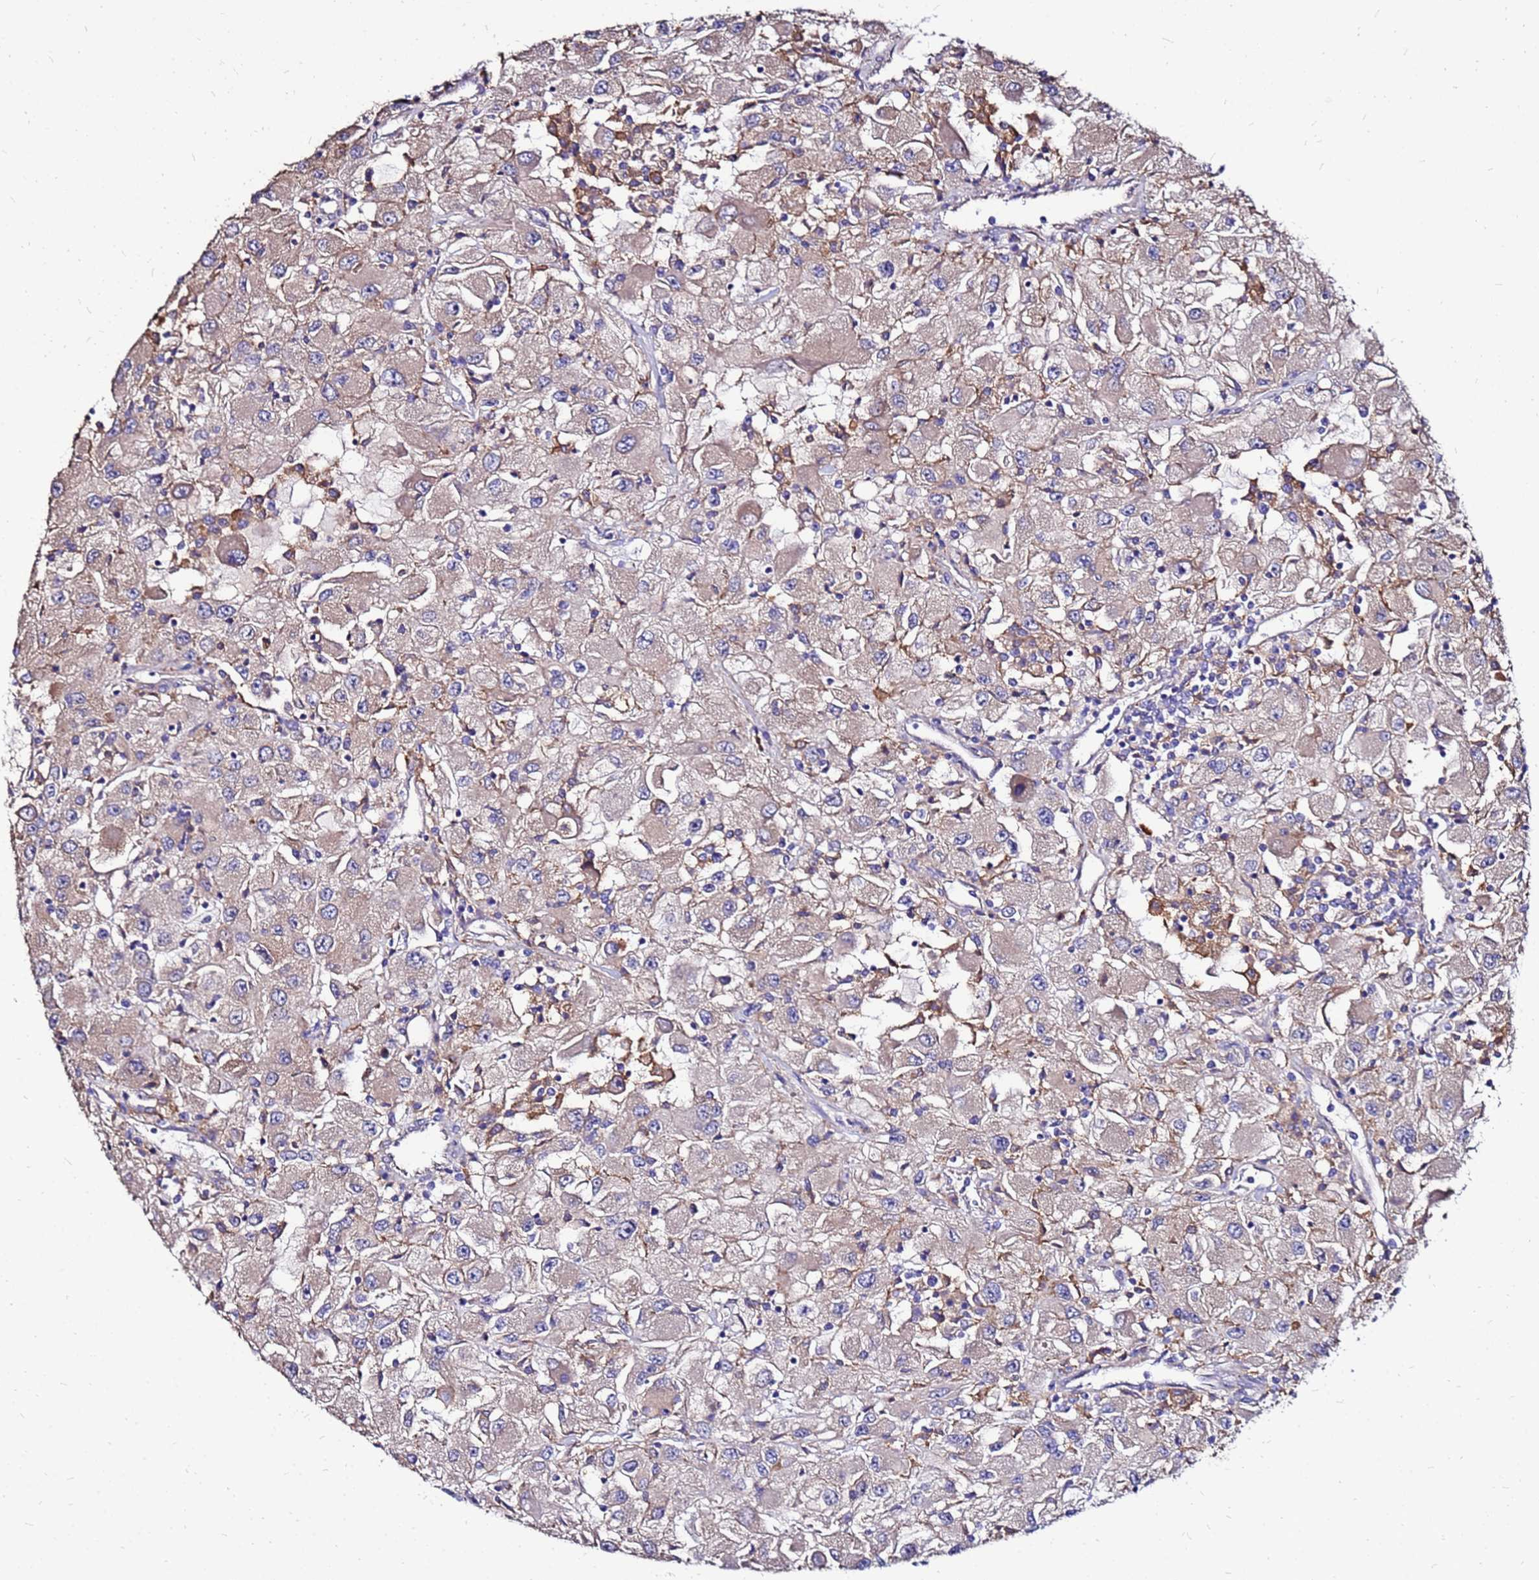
{"staining": {"intensity": "weak", "quantity": "25%-75%", "location": "cytoplasmic/membranous"}, "tissue": "renal cancer", "cell_type": "Tumor cells", "image_type": "cancer", "snomed": [{"axis": "morphology", "description": "Adenocarcinoma, NOS"}, {"axis": "topography", "description": "Kidney"}], "caption": "A high-resolution image shows IHC staining of renal cancer (adenocarcinoma), which shows weak cytoplasmic/membranous expression in about 25%-75% of tumor cells.", "gene": "ARHGEF5", "patient": {"sex": "female", "age": 67}}